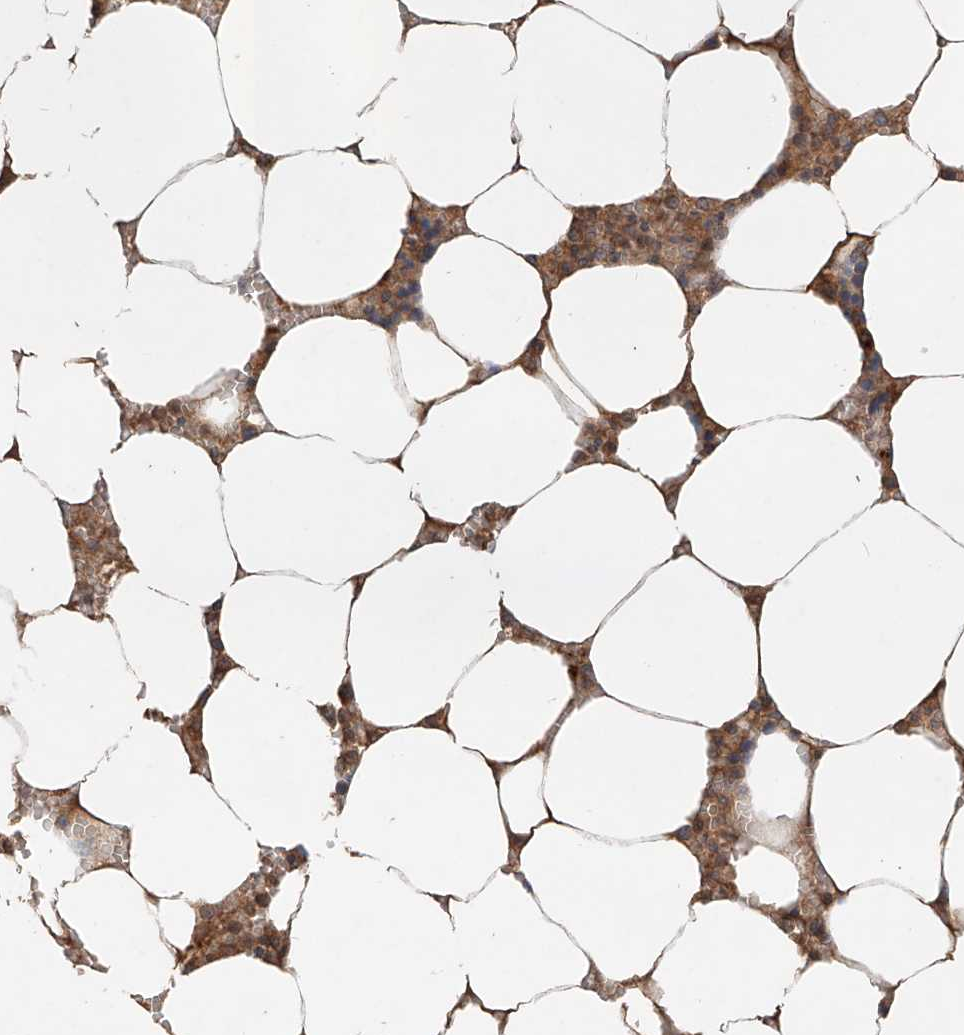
{"staining": {"intensity": "moderate", "quantity": "25%-75%", "location": "cytoplasmic/membranous"}, "tissue": "bone marrow", "cell_type": "Hematopoietic cells", "image_type": "normal", "snomed": [{"axis": "morphology", "description": "Normal tissue, NOS"}, {"axis": "topography", "description": "Bone marrow"}], "caption": "Immunohistochemical staining of normal human bone marrow shows 25%-75% levels of moderate cytoplasmic/membranous protein positivity in approximately 25%-75% of hematopoietic cells. The staining was performed using DAB (3,3'-diaminobenzidine) to visualize the protein expression in brown, while the nuclei were stained in blue with hematoxylin (Magnification: 20x).", "gene": "IER5", "patient": {"sex": "male", "age": 70}}